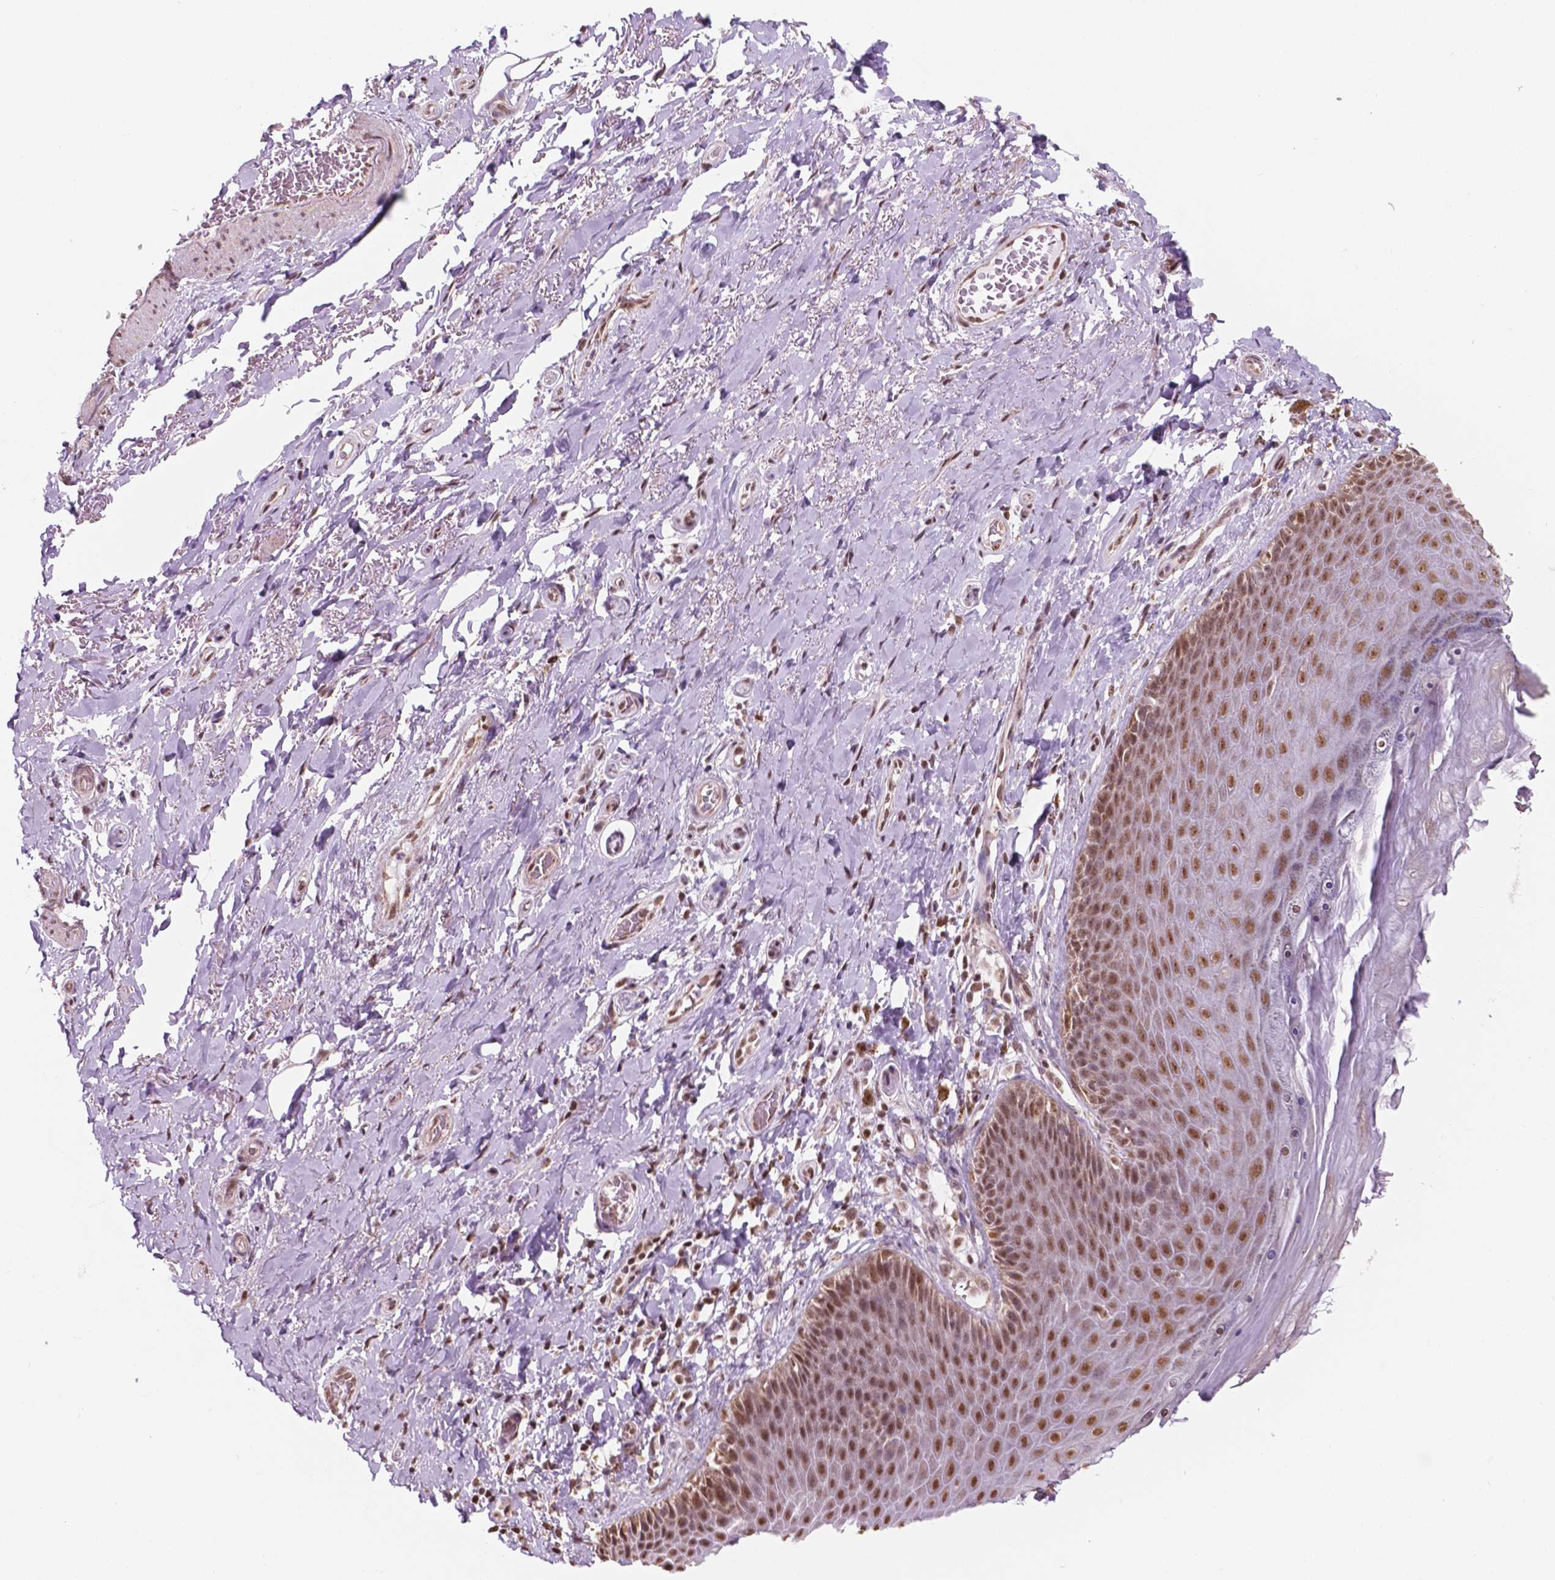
{"staining": {"intensity": "moderate", "quantity": ">75%", "location": "nuclear"}, "tissue": "adipose tissue", "cell_type": "Adipocytes", "image_type": "normal", "snomed": [{"axis": "morphology", "description": "Normal tissue, NOS"}, {"axis": "topography", "description": "Anal"}, {"axis": "topography", "description": "Peripheral nerve tissue"}], "caption": "Adipose tissue stained with DAB immunohistochemistry exhibits medium levels of moderate nuclear staining in about >75% of adipocytes.", "gene": "NDUFA10", "patient": {"sex": "male", "age": 53}}